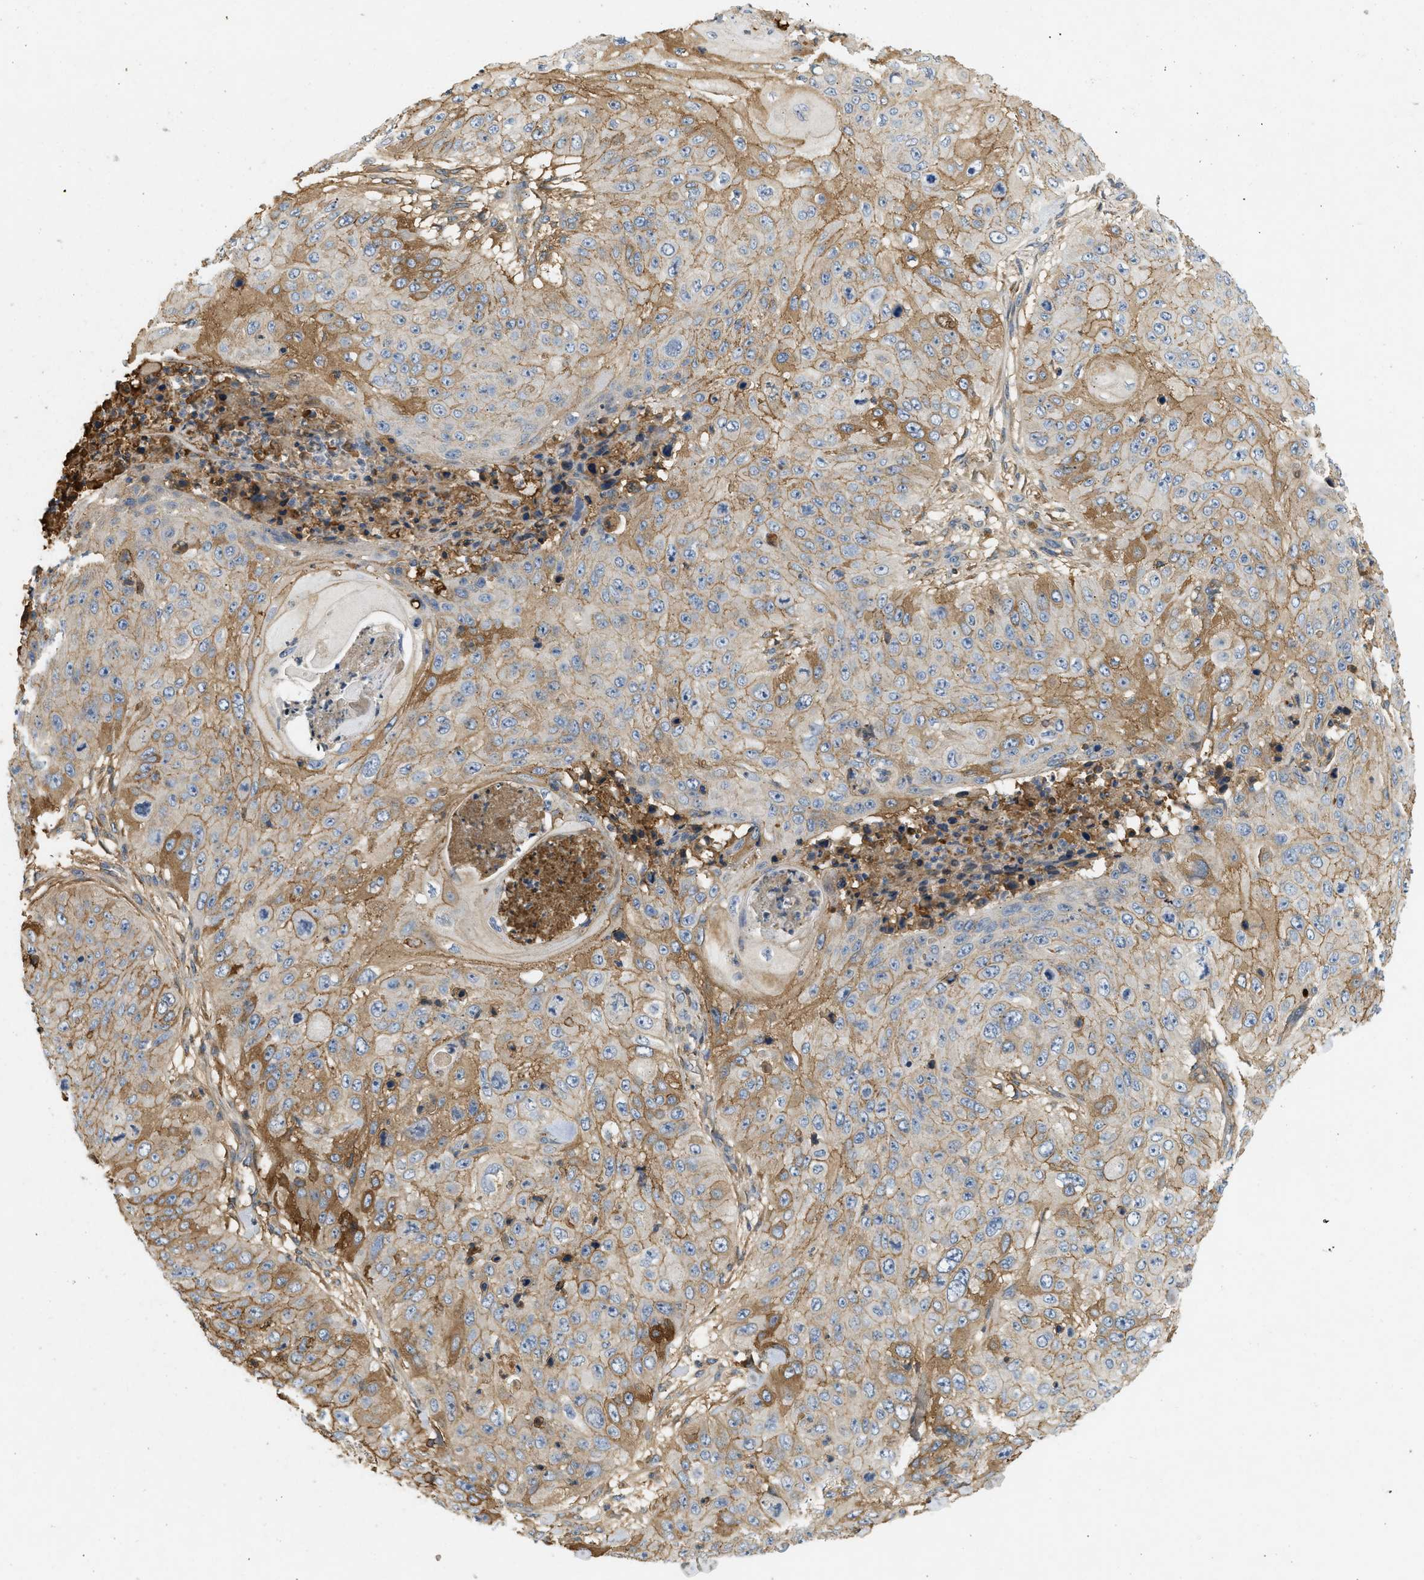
{"staining": {"intensity": "moderate", "quantity": "25%-75%", "location": "cytoplasmic/membranous"}, "tissue": "skin cancer", "cell_type": "Tumor cells", "image_type": "cancer", "snomed": [{"axis": "morphology", "description": "Squamous cell carcinoma, NOS"}, {"axis": "topography", "description": "Skin"}], "caption": "Protein expression analysis of skin squamous cell carcinoma displays moderate cytoplasmic/membranous positivity in approximately 25%-75% of tumor cells.", "gene": "F8", "patient": {"sex": "female", "age": 80}}